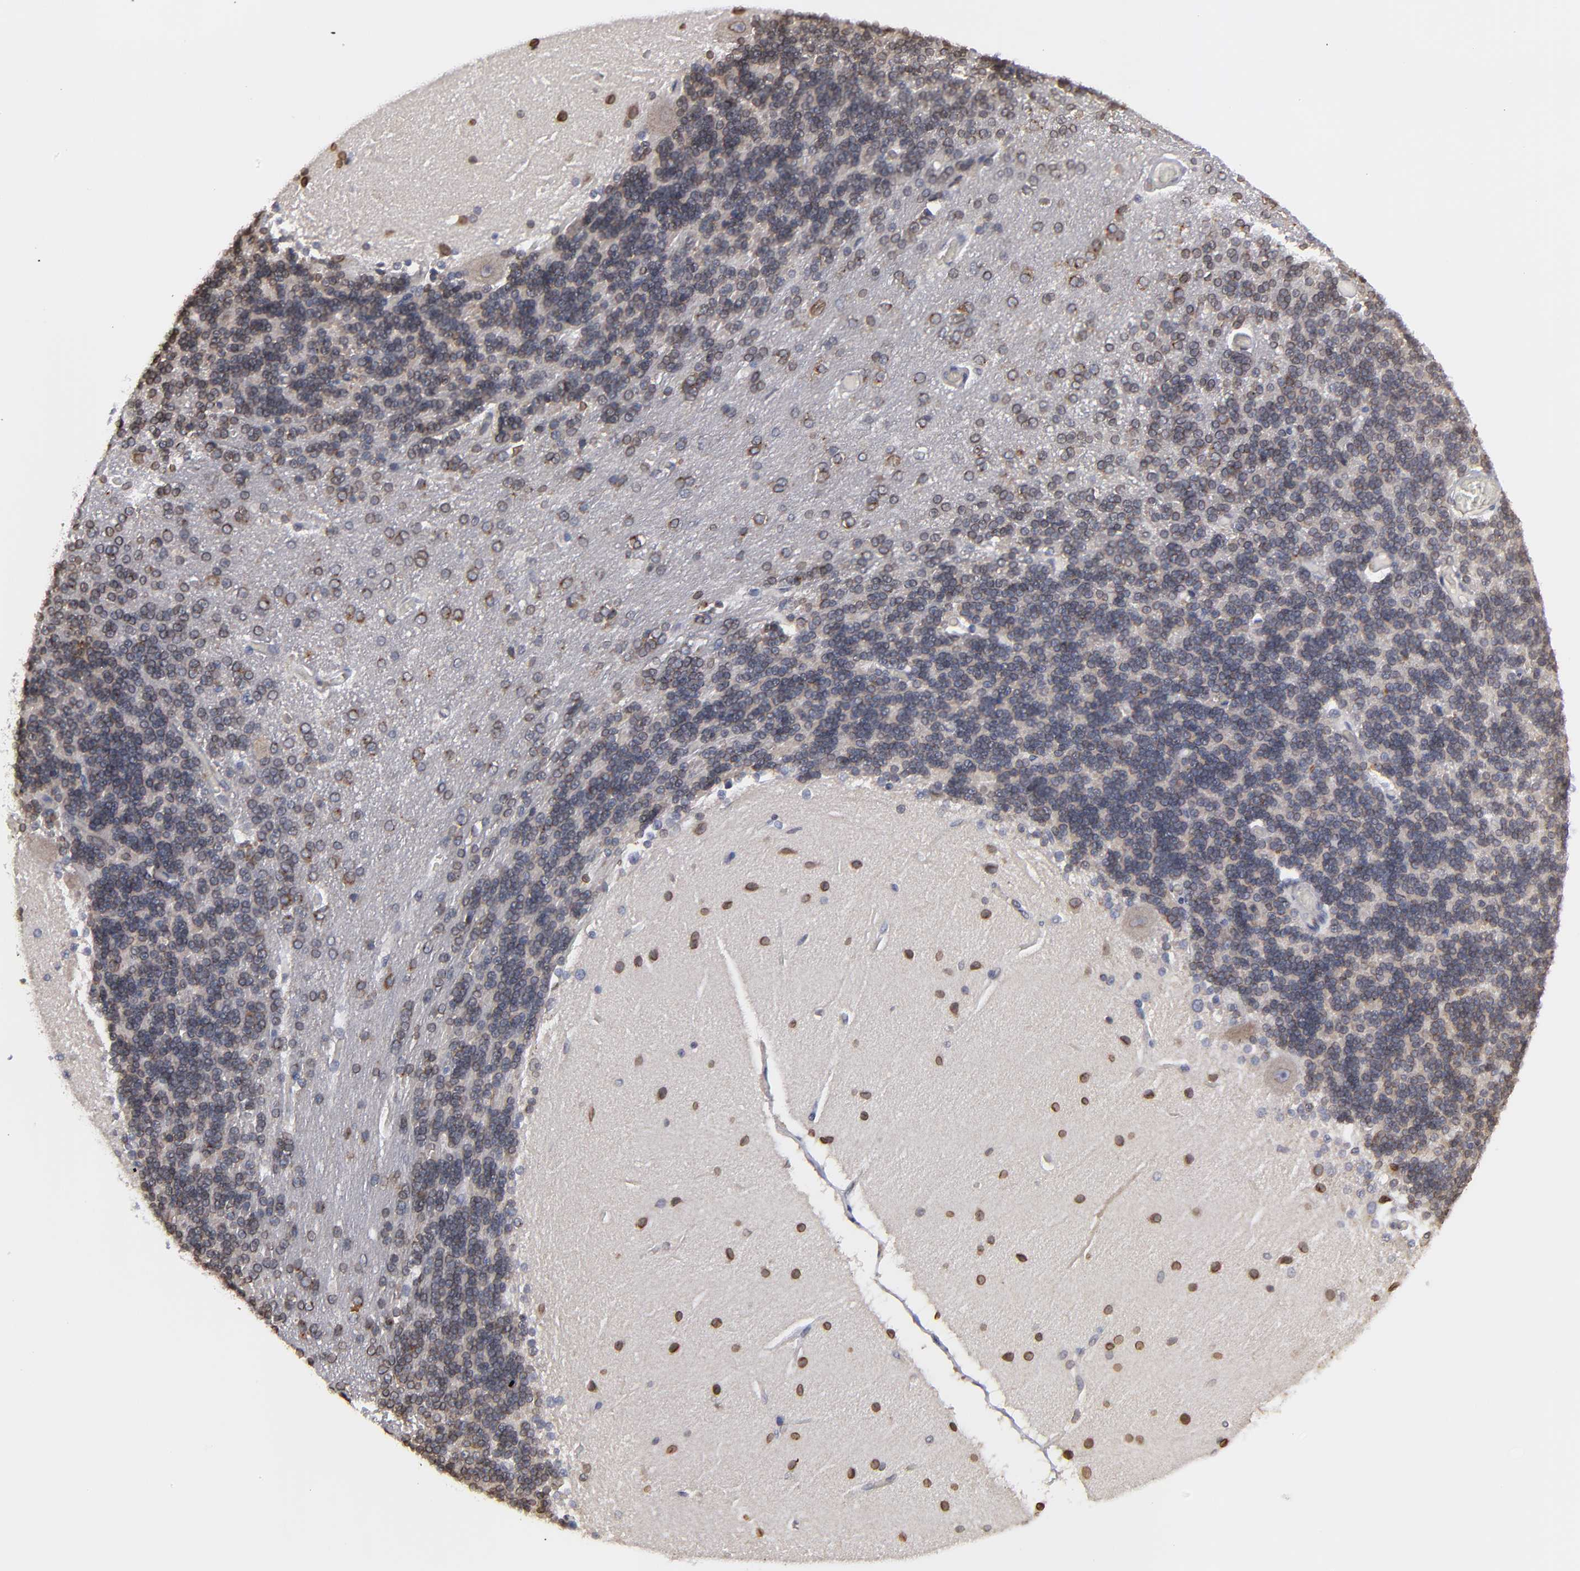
{"staining": {"intensity": "moderate", "quantity": "25%-75%", "location": "cytoplasmic/membranous,nuclear"}, "tissue": "cerebellum", "cell_type": "Cells in granular layer", "image_type": "normal", "snomed": [{"axis": "morphology", "description": "Normal tissue, NOS"}, {"axis": "topography", "description": "Cerebellum"}], "caption": "Cerebellum stained with immunohistochemistry exhibits moderate cytoplasmic/membranous,nuclear staining in about 25%-75% of cells in granular layer.", "gene": "CEP97", "patient": {"sex": "female", "age": 54}}